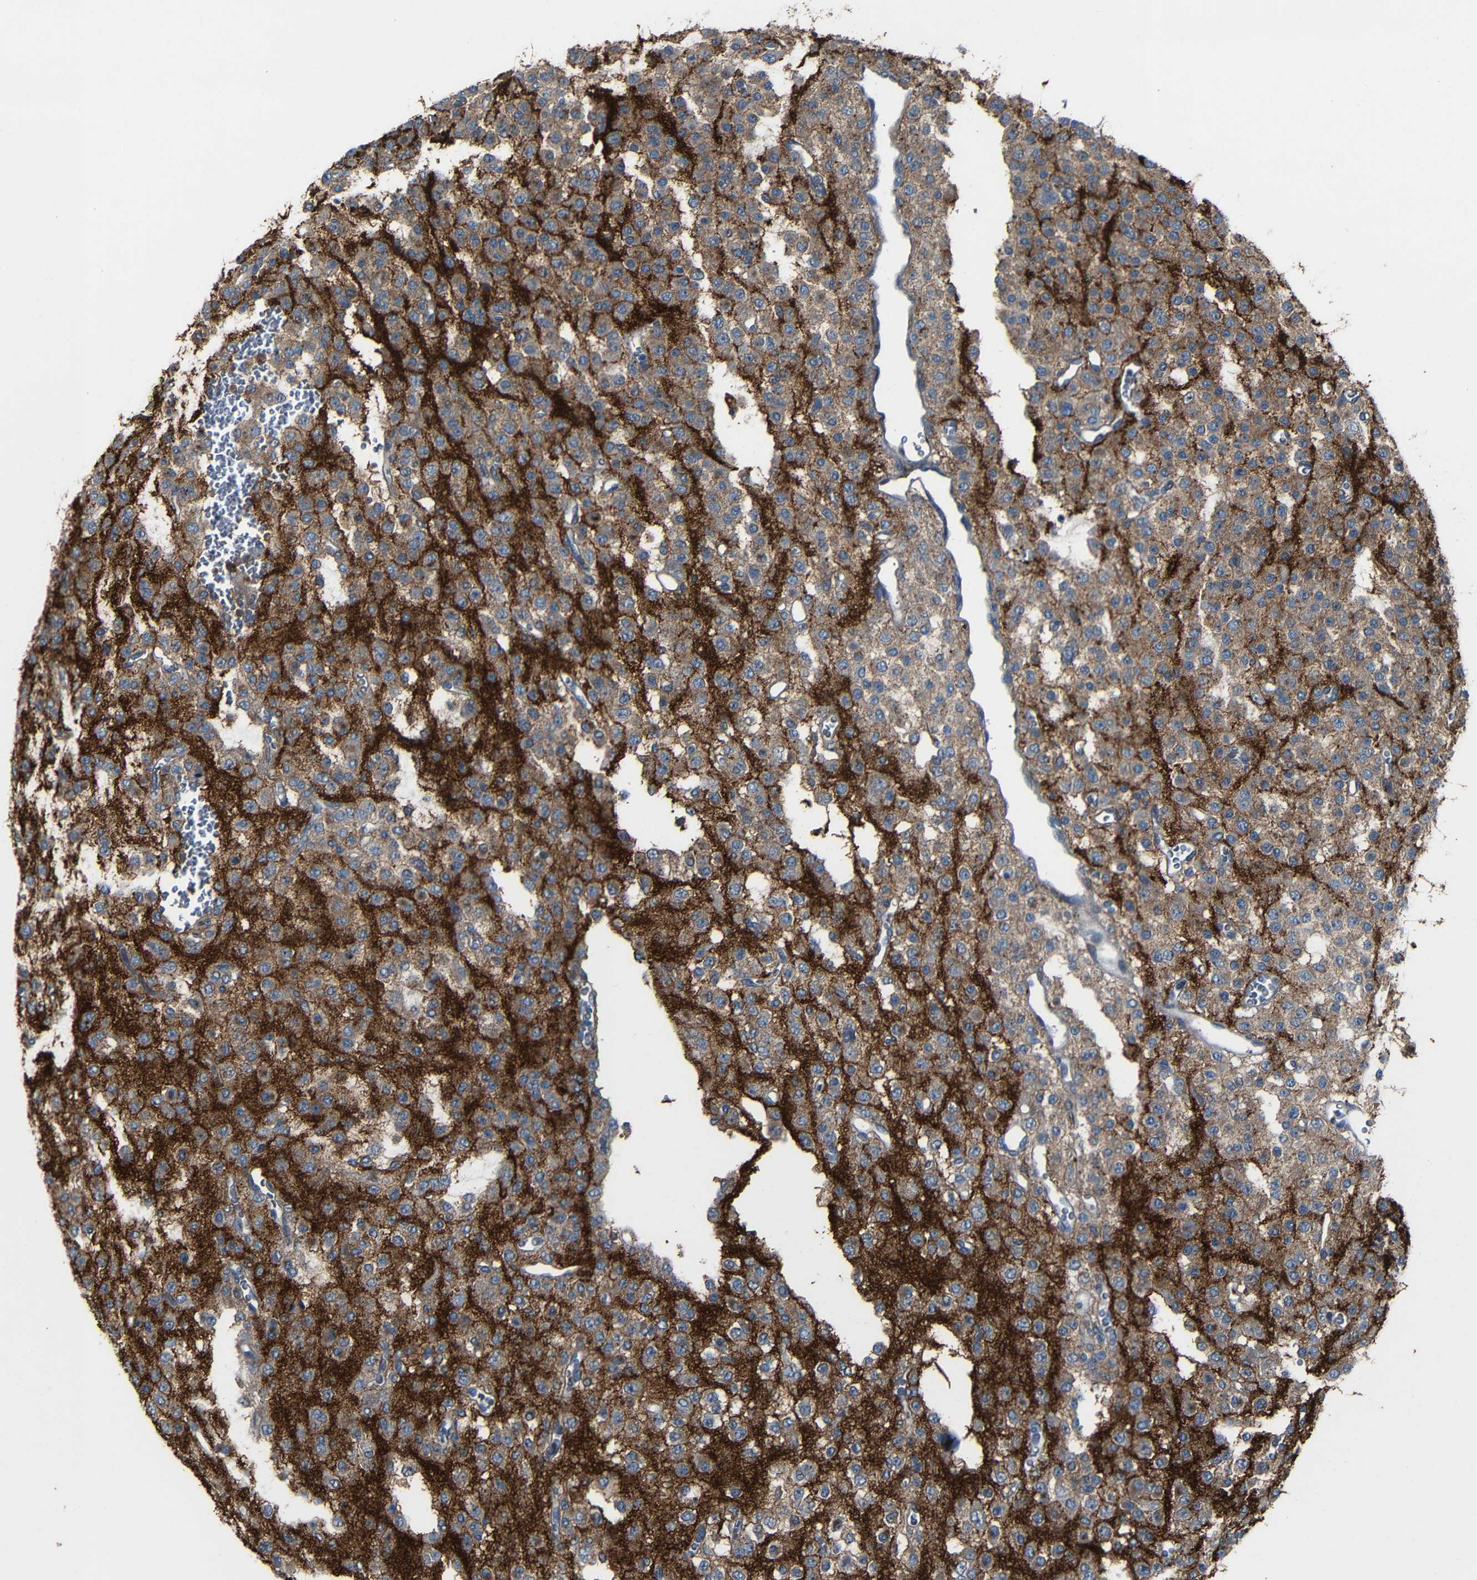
{"staining": {"intensity": "weak", "quantity": ">75%", "location": "cytoplasmic/membranous"}, "tissue": "glioma", "cell_type": "Tumor cells", "image_type": "cancer", "snomed": [{"axis": "morphology", "description": "Glioma, malignant, Low grade"}, {"axis": "topography", "description": "Brain"}], "caption": "A low amount of weak cytoplasmic/membranous expression is identified in approximately >75% of tumor cells in glioma tissue.", "gene": "DNAJC5", "patient": {"sex": "male", "age": 38}}